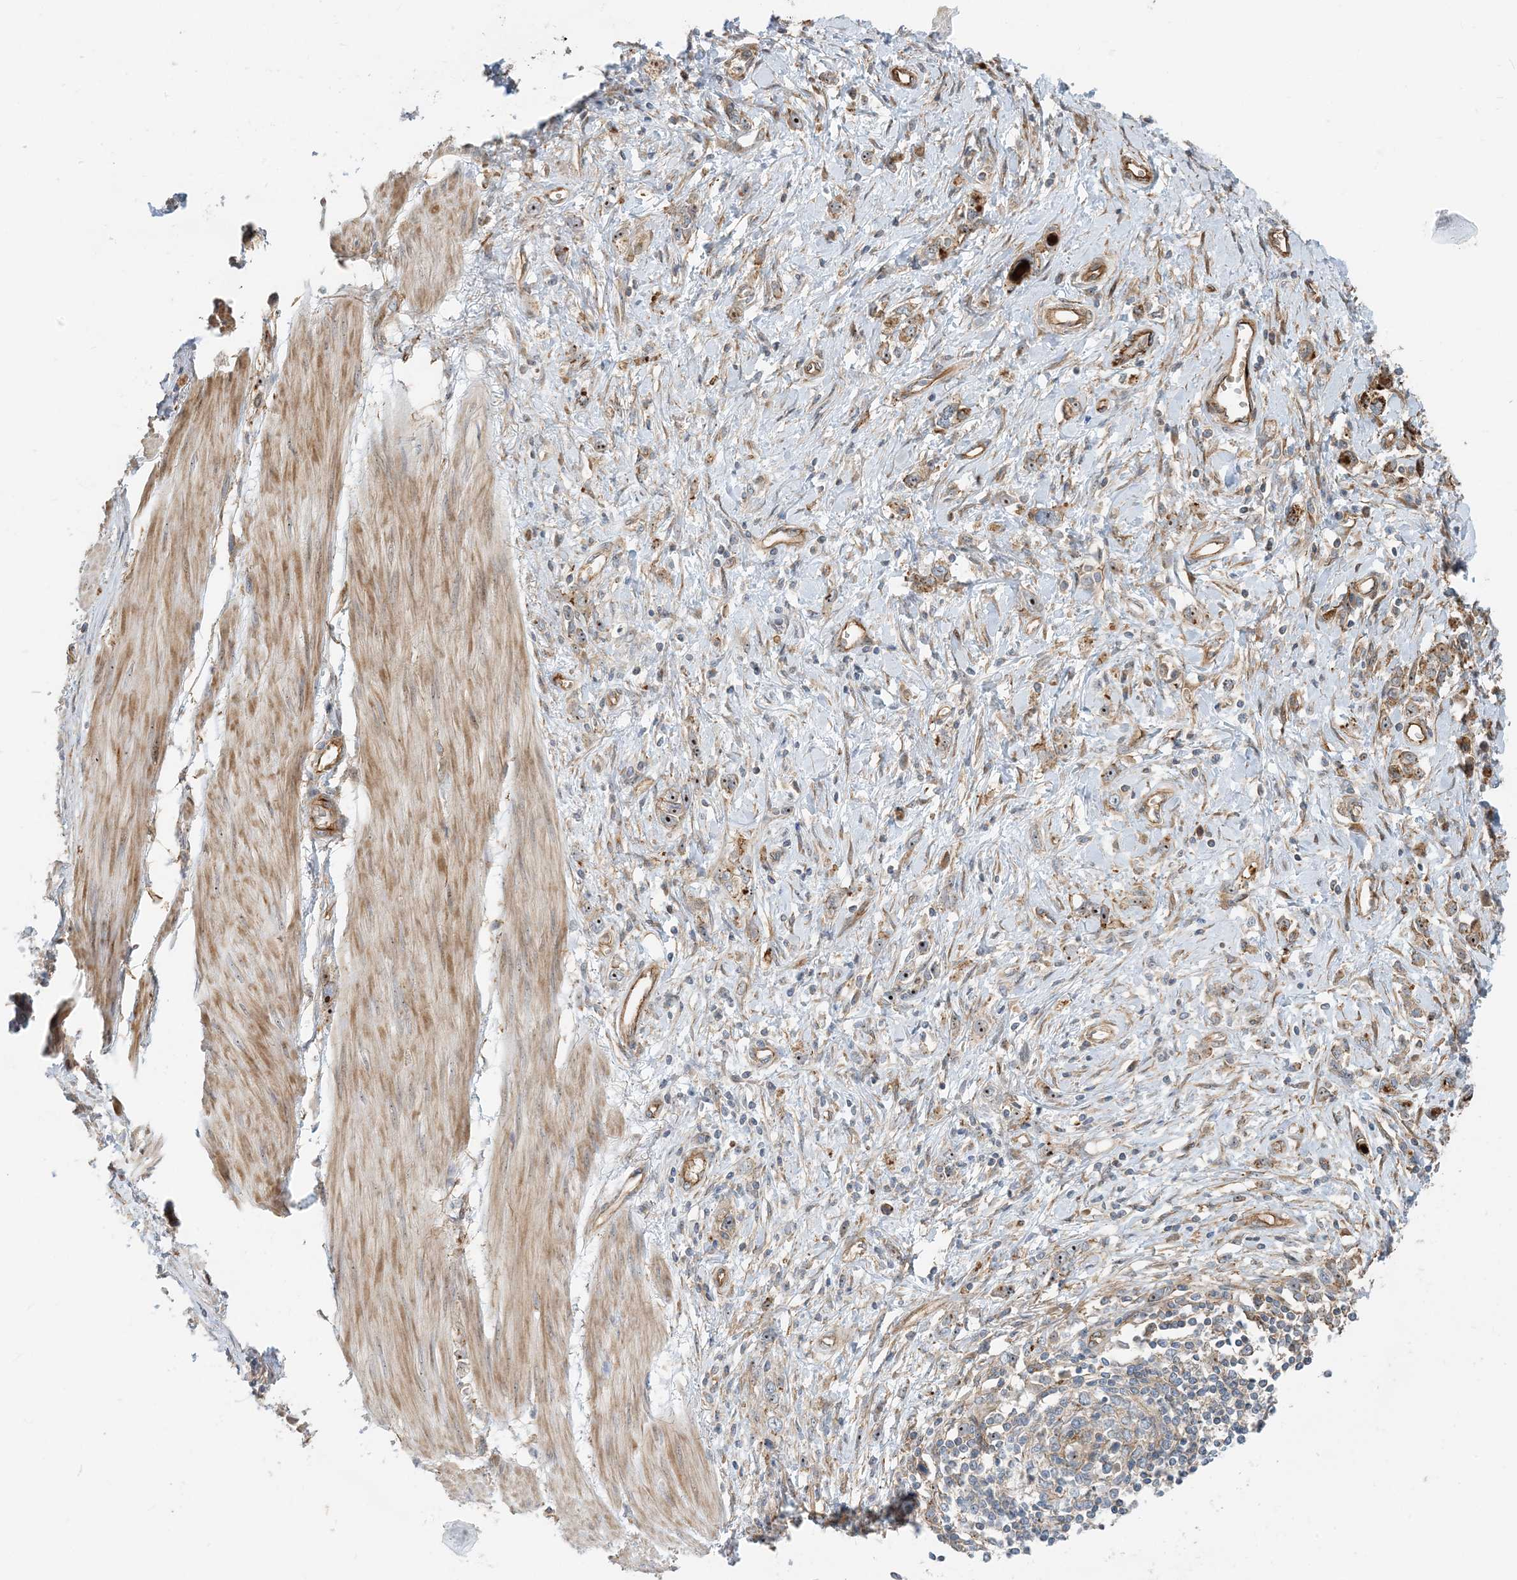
{"staining": {"intensity": "moderate", "quantity": ">75%", "location": "cytoplasmic/membranous,nuclear"}, "tissue": "stomach cancer", "cell_type": "Tumor cells", "image_type": "cancer", "snomed": [{"axis": "morphology", "description": "Adenocarcinoma, NOS"}, {"axis": "topography", "description": "Stomach"}], "caption": "IHC of human stomach cancer reveals medium levels of moderate cytoplasmic/membranous and nuclear positivity in approximately >75% of tumor cells.", "gene": "MYL5", "patient": {"sex": "female", "age": 76}}